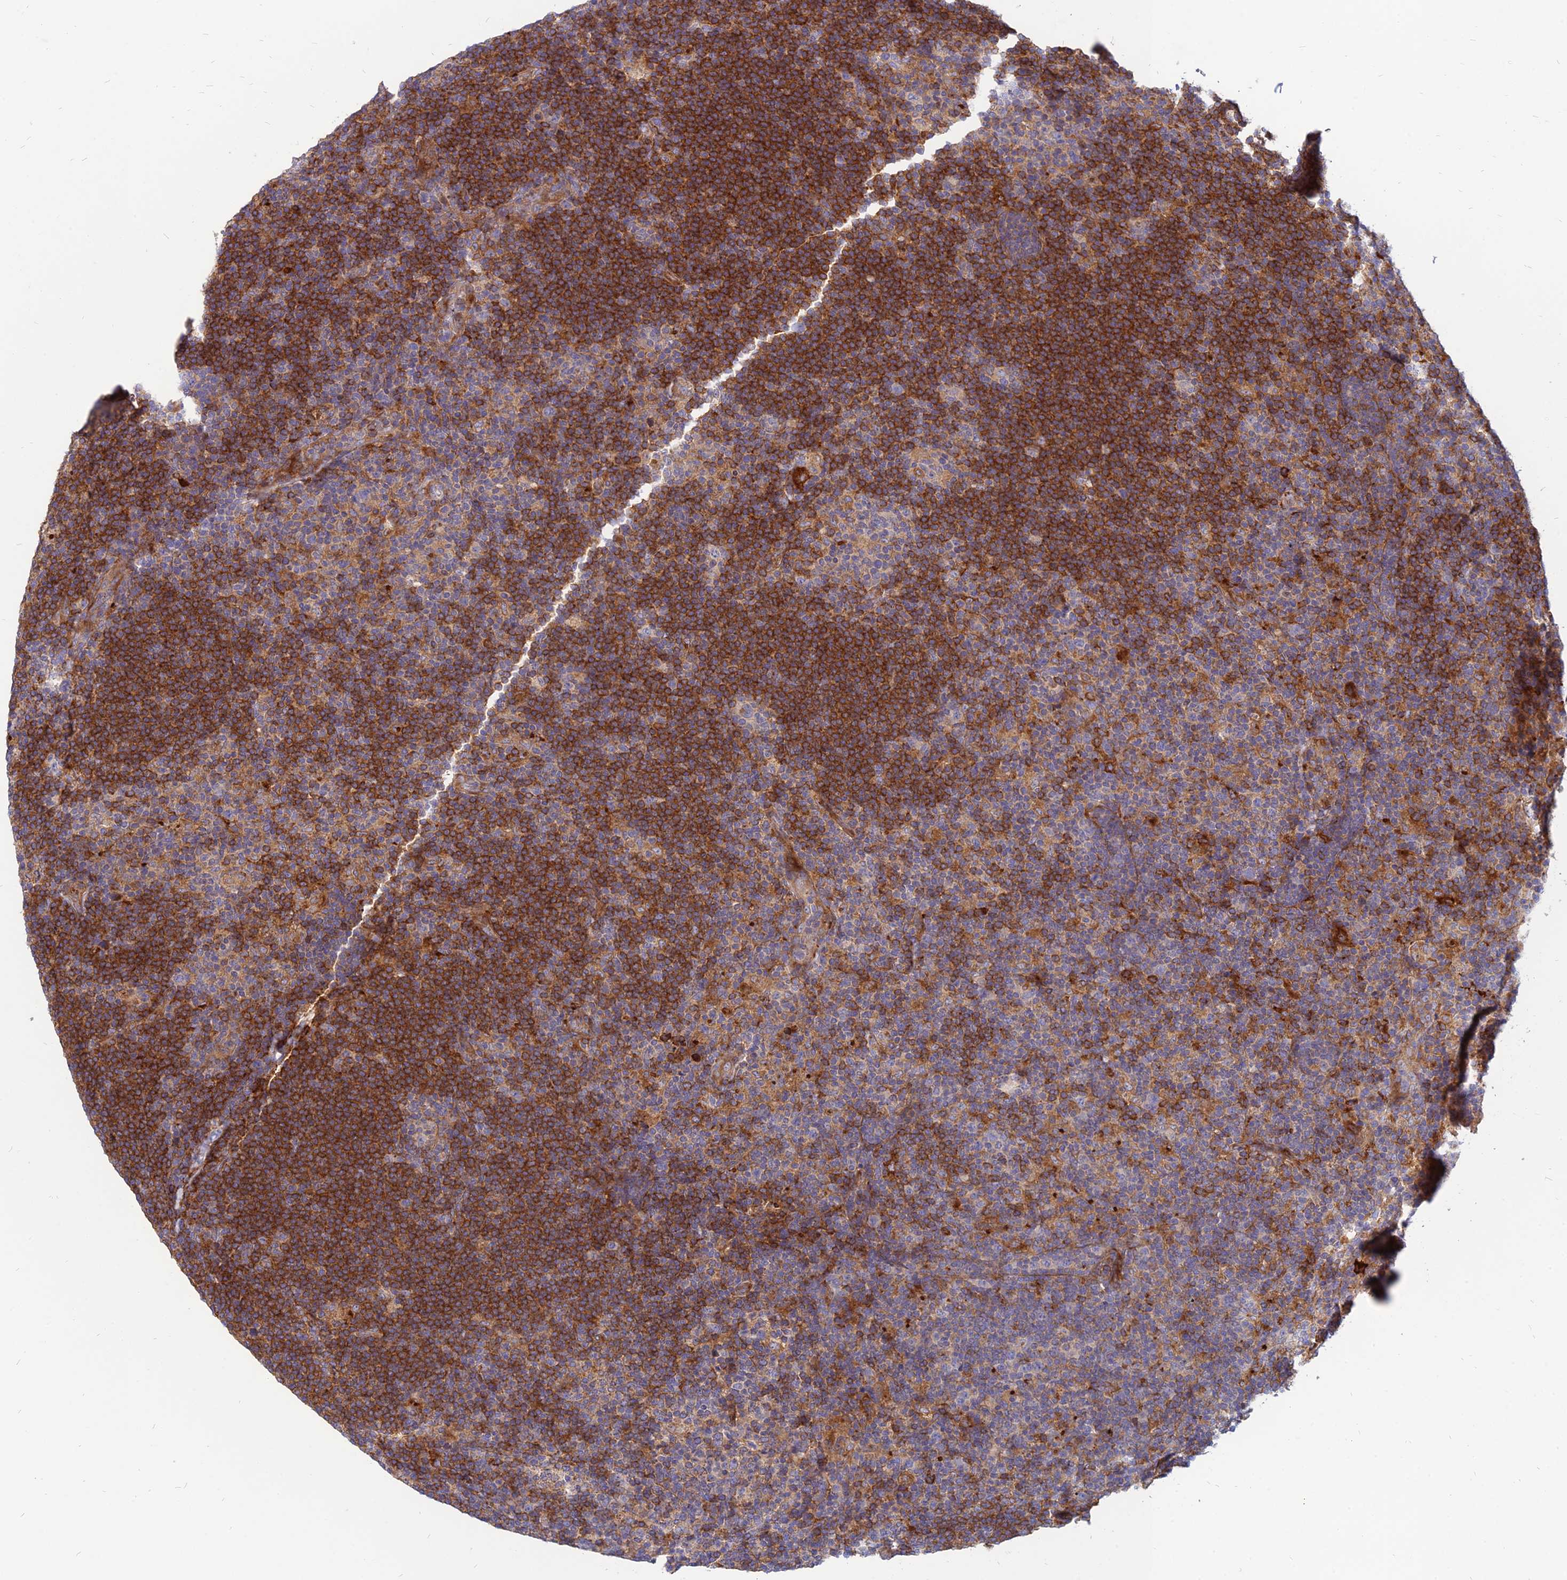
{"staining": {"intensity": "negative", "quantity": "none", "location": "none"}, "tissue": "lymphoma", "cell_type": "Tumor cells", "image_type": "cancer", "snomed": [{"axis": "morphology", "description": "Hodgkin's disease, NOS"}, {"axis": "topography", "description": "Lymph node"}], "caption": "The histopathology image reveals no staining of tumor cells in lymphoma.", "gene": "PHKA2", "patient": {"sex": "female", "age": 57}}